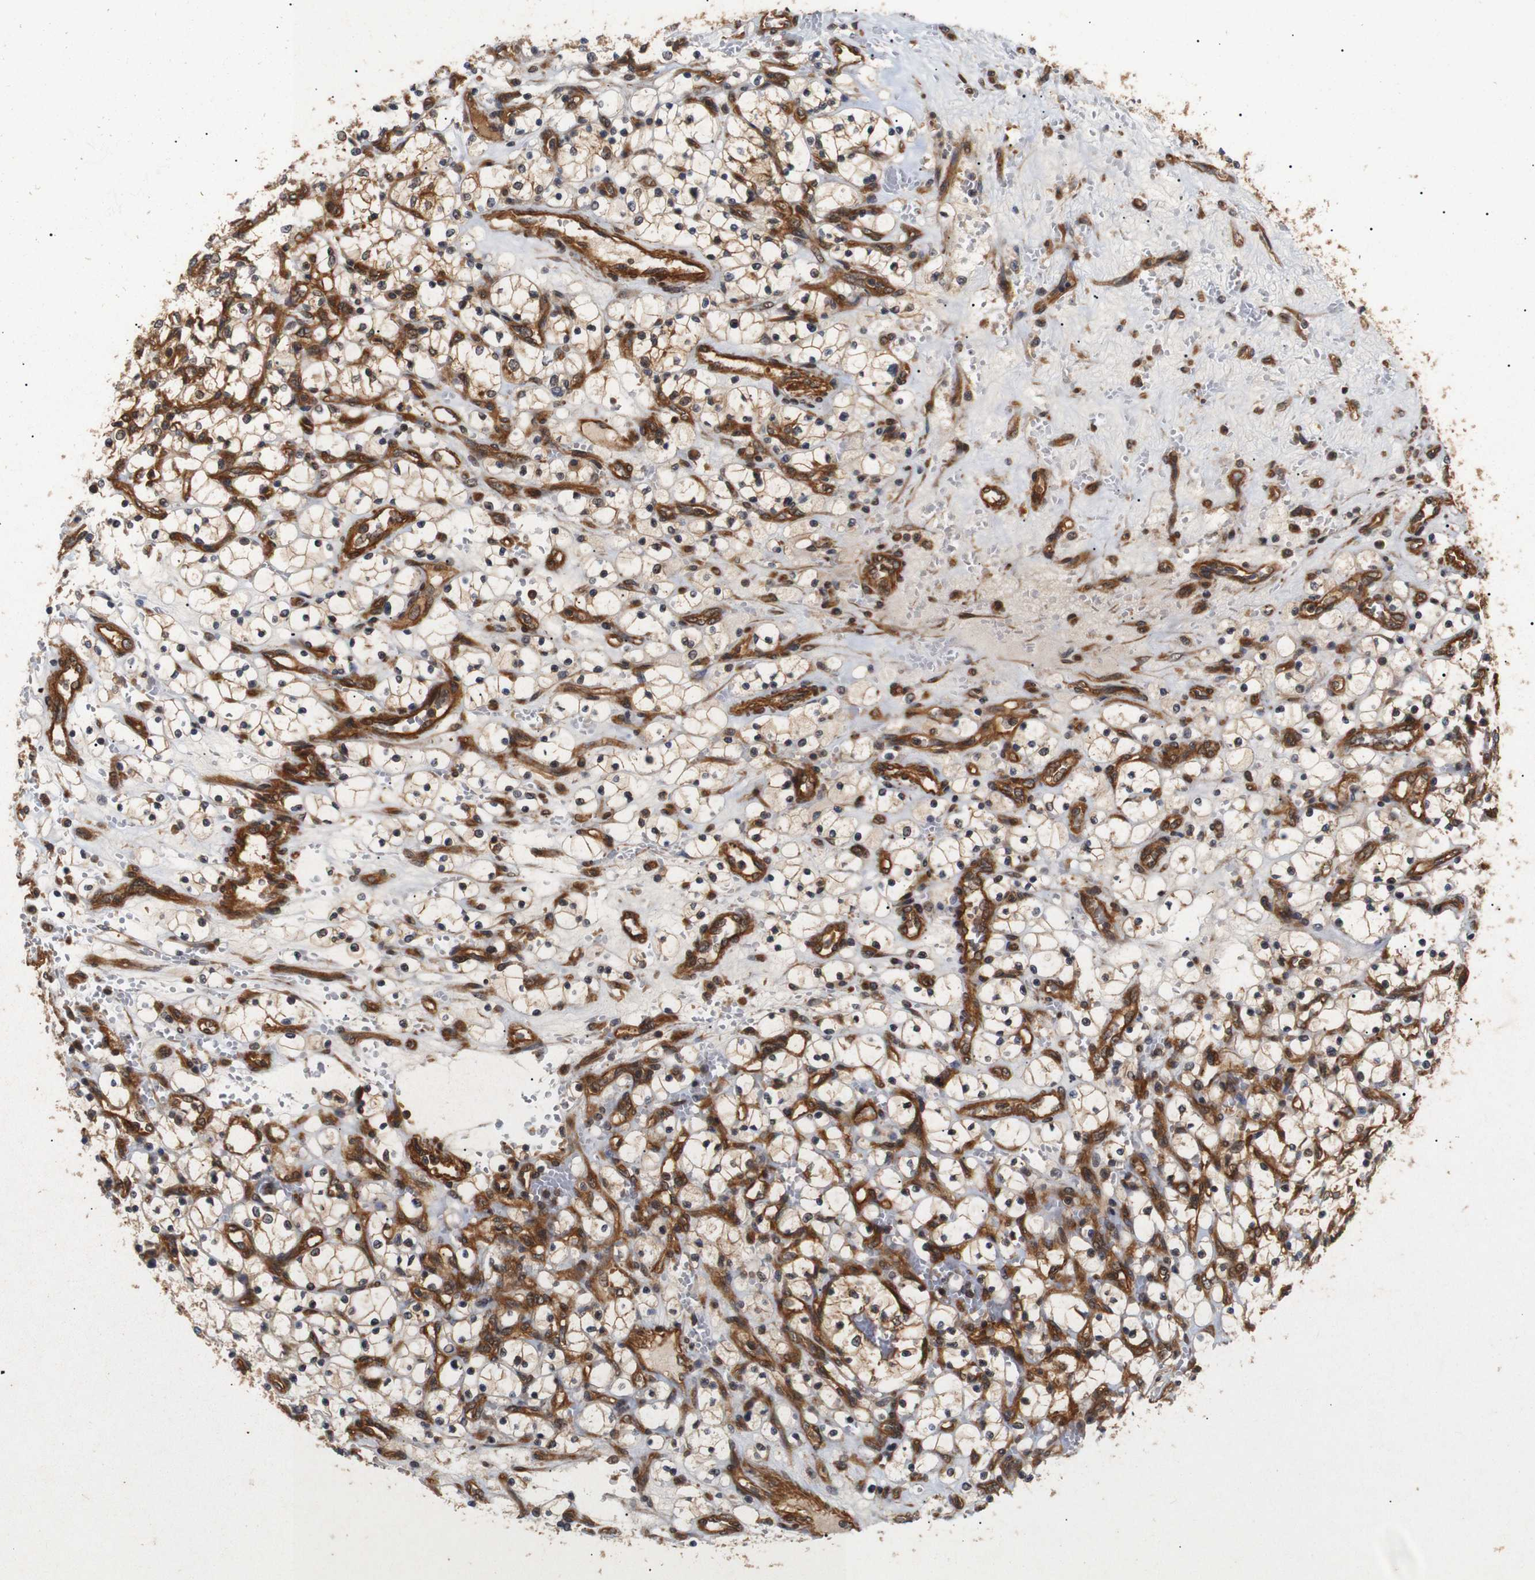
{"staining": {"intensity": "moderate", "quantity": ">75%", "location": "cytoplasmic/membranous"}, "tissue": "renal cancer", "cell_type": "Tumor cells", "image_type": "cancer", "snomed": [{"axis": "morphology", "description": "Adenocarcinoma, NOS"}, {"axis": "topography", "description": "Kidney"}], "caption": "A high-resolution histopathology image shows IHC staining of renal cancer (adenocarcinoma), which displays moderate cytoplasmic/membranous positivity in about >75% of tumor cells.", "gene": "PAWR", "patient": {"sex": "female", "age": 69}}